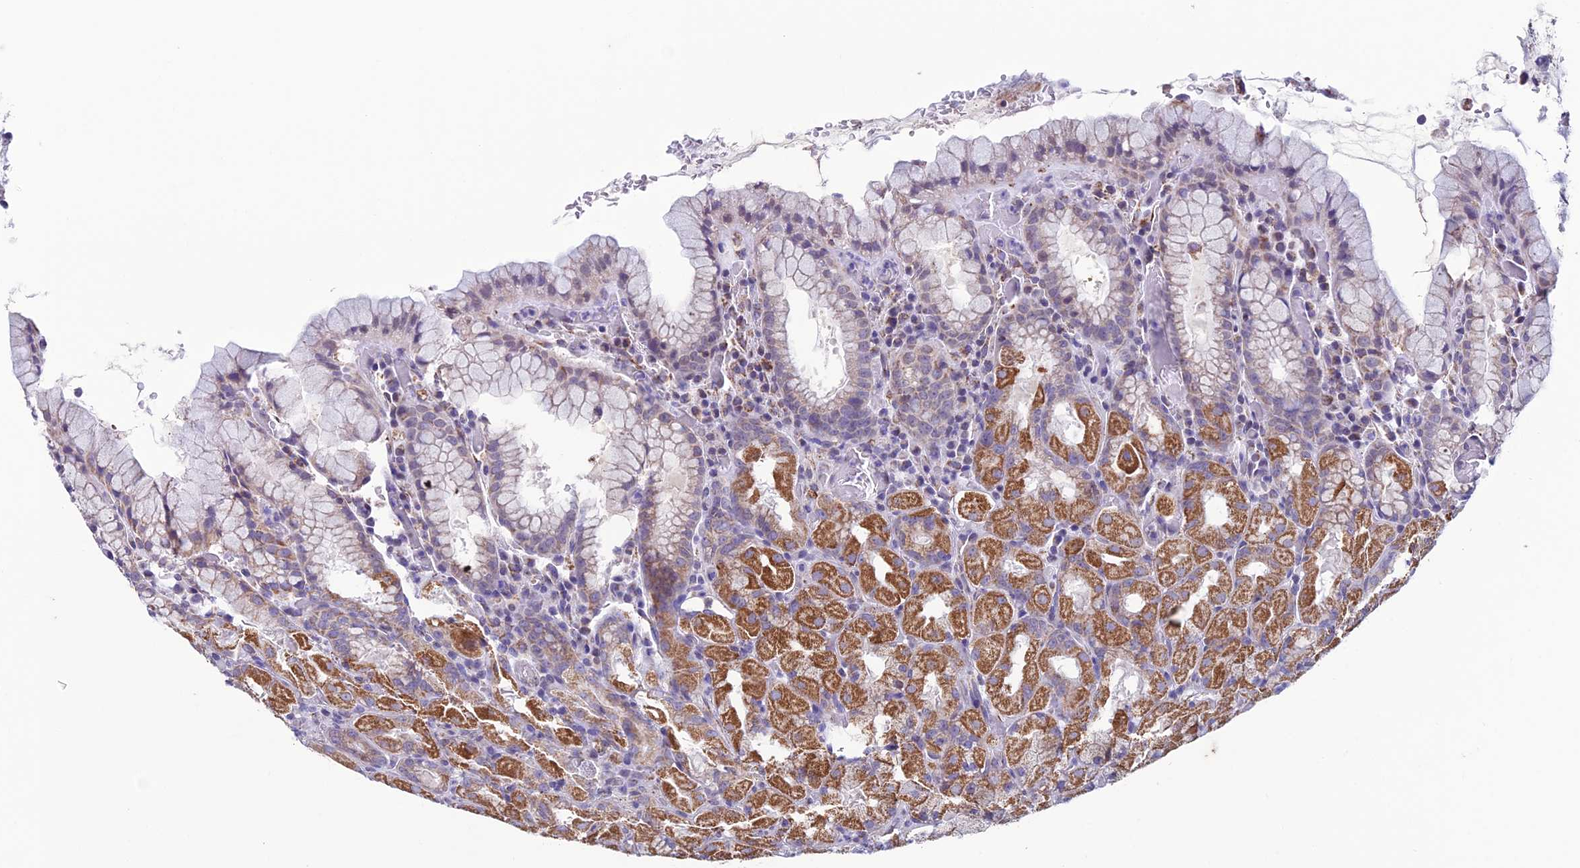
{"staining": {"intensity": "moderate", "quantity": ">75%", "location": "cytoplasmic/membranous"}, "tissue": "stomach", "cell_type": "Glandular cells", "image_type": "normal", "snomed": [{"axis": "morphology", "description": "Normal tissue, NOS"}, {"axis": "topography", "description": "Stomach, upper"}, {"axis": "topography", "description": "Stomach, lower"}], "caption": "Stomach was stained to show a protein in brown. There is medium levels of moderate cytoplasmic/membranous expression in approximately >75% of glandular cells. The protein is shown in brown color, while the nuclei are stained blue.", "gene": "ZNG1A", "patient": {"sex": "male", "age": 80}}